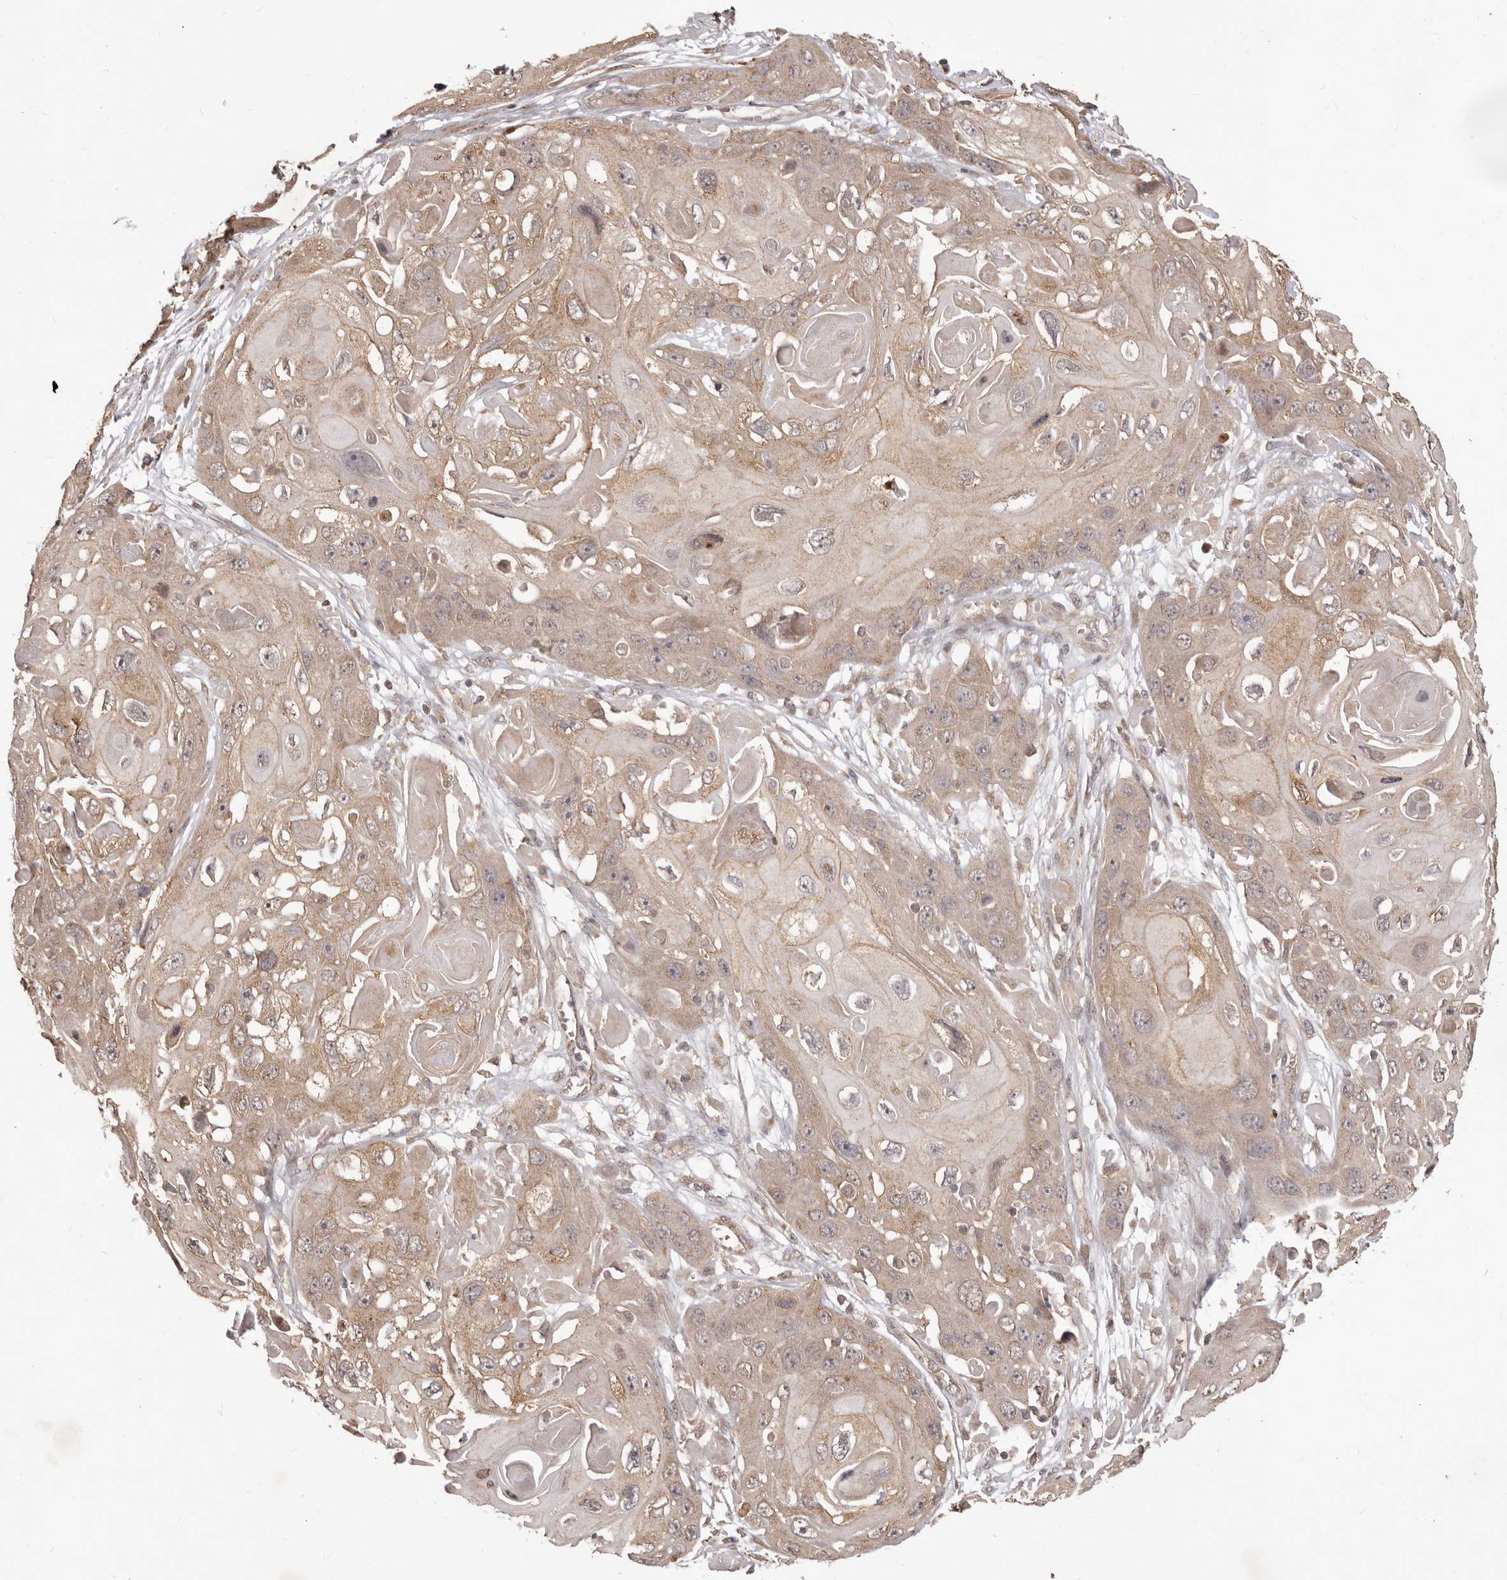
{"staining": {"intensity": "weak", "quantity": ">75%", "location": "cytoplasmic/membranous"}, "tissue": "skin cancer", "cell_type": "Tumor cells", "image_type": "cancer", "snomed": [{"axis": "morphology", "description": "Squamous cell carcinoma, NOS"}, {"axis": "topography", "description": "Skin"}], "caption": "There is low levels of weak cytoplasmic/membranous staining in tumor cells of skin cancer, as demonstrated by immunohistochemical staining (brown color).", "gene": "MTO1", "patient": {"sex": "male", "age": 55}}